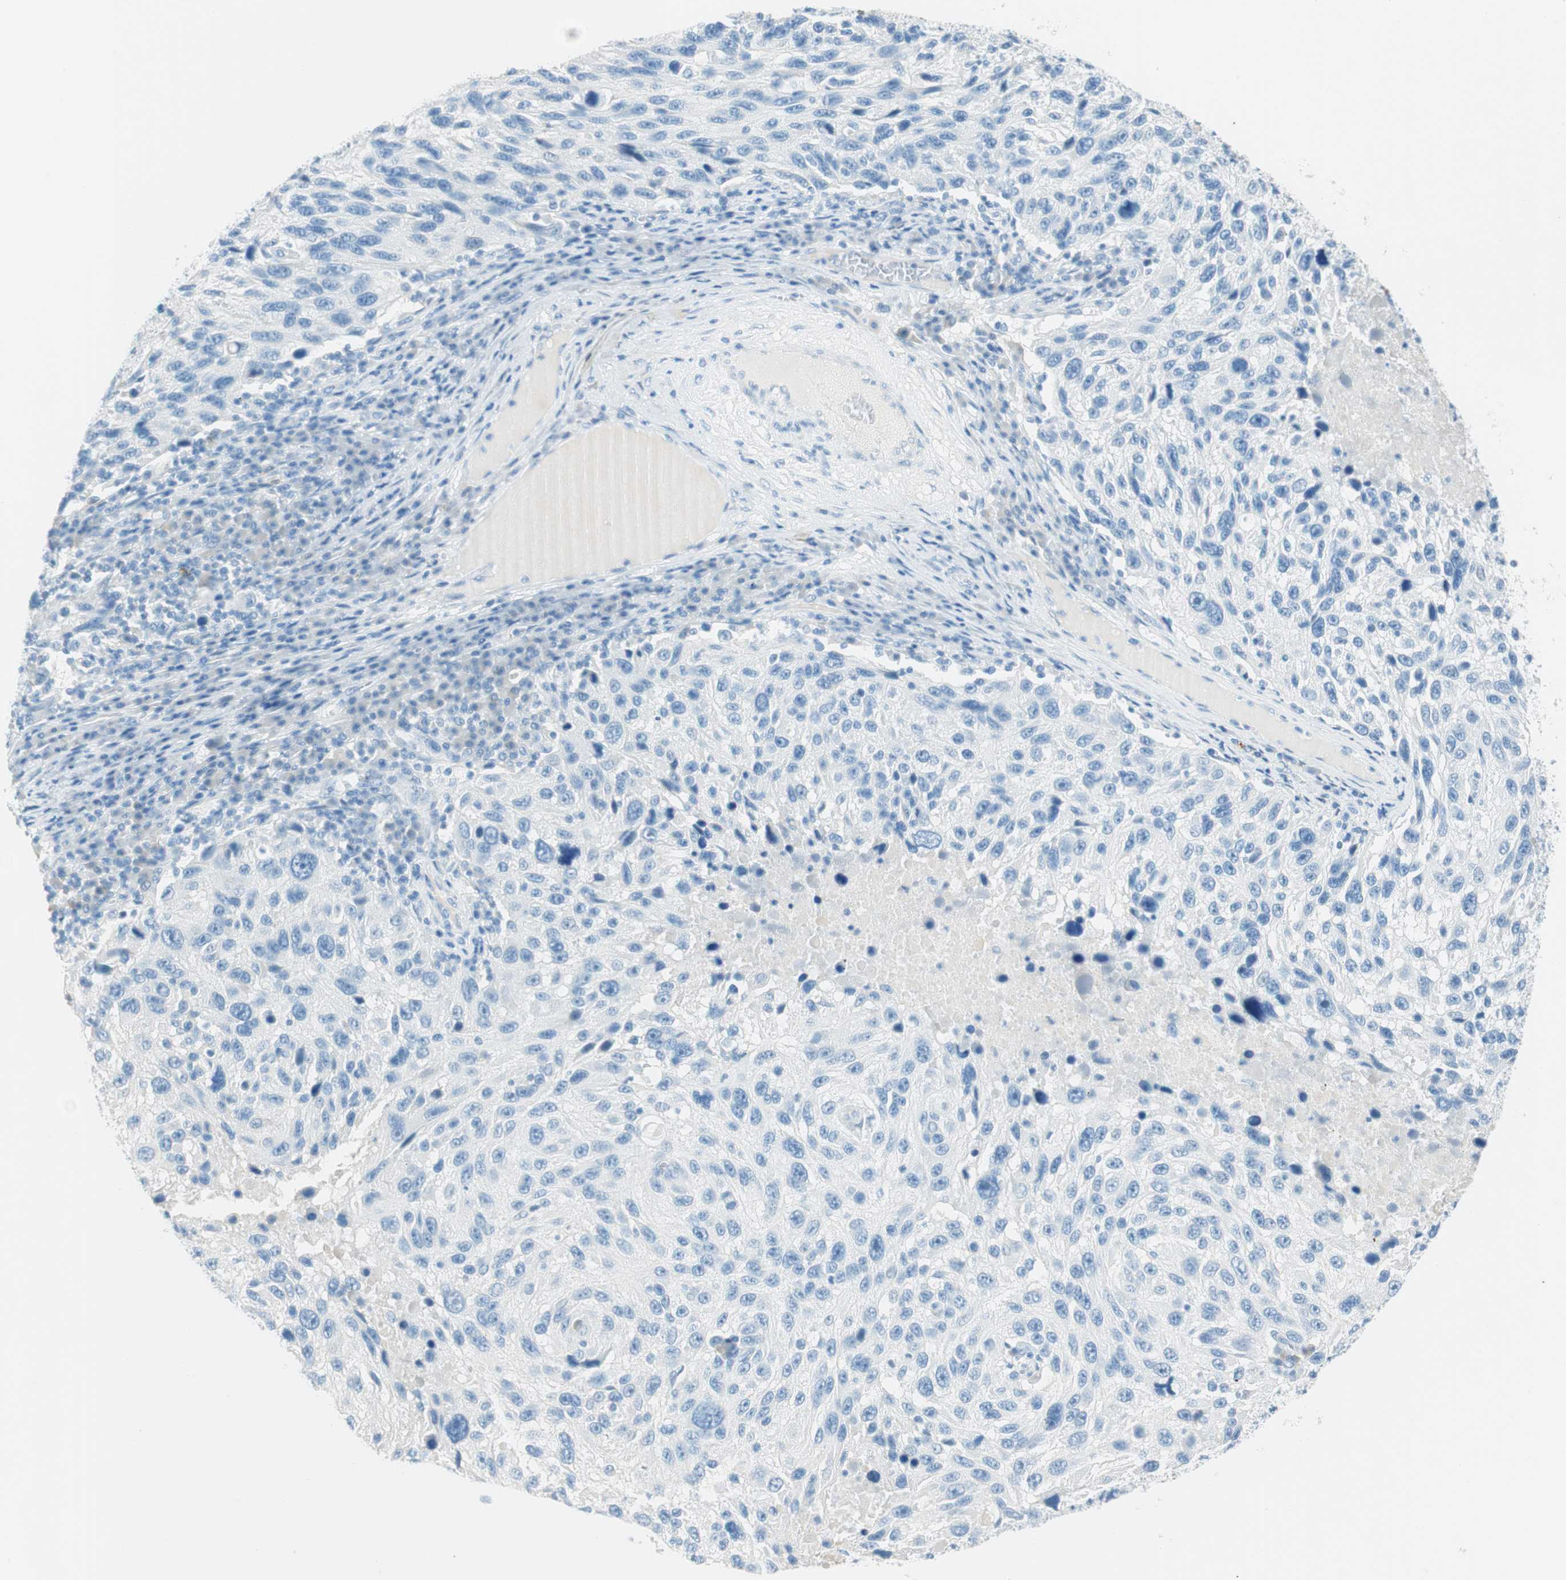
{"staining": {"intensity": "negative", "quantity": "none", "location": "none"}, "tissue": "melanoma", "cell_type": "Tumor cells", "image_type": "cancer", "snomed": [{"axis": "morphology", "description": "Malignant melanoma, NOS"}, {"axis": "topography", "description": "Skin"}], "caption": "Malignant melanoma was stained to show a protein in brown. There is no significant positivity in tumor cells. (DAB immunohistochemistry (IHC) visualized using brightfield microscopy, high magnification).", "gene": "TNFRSF13C", "patient": {"sex": "male", "age": 53}}